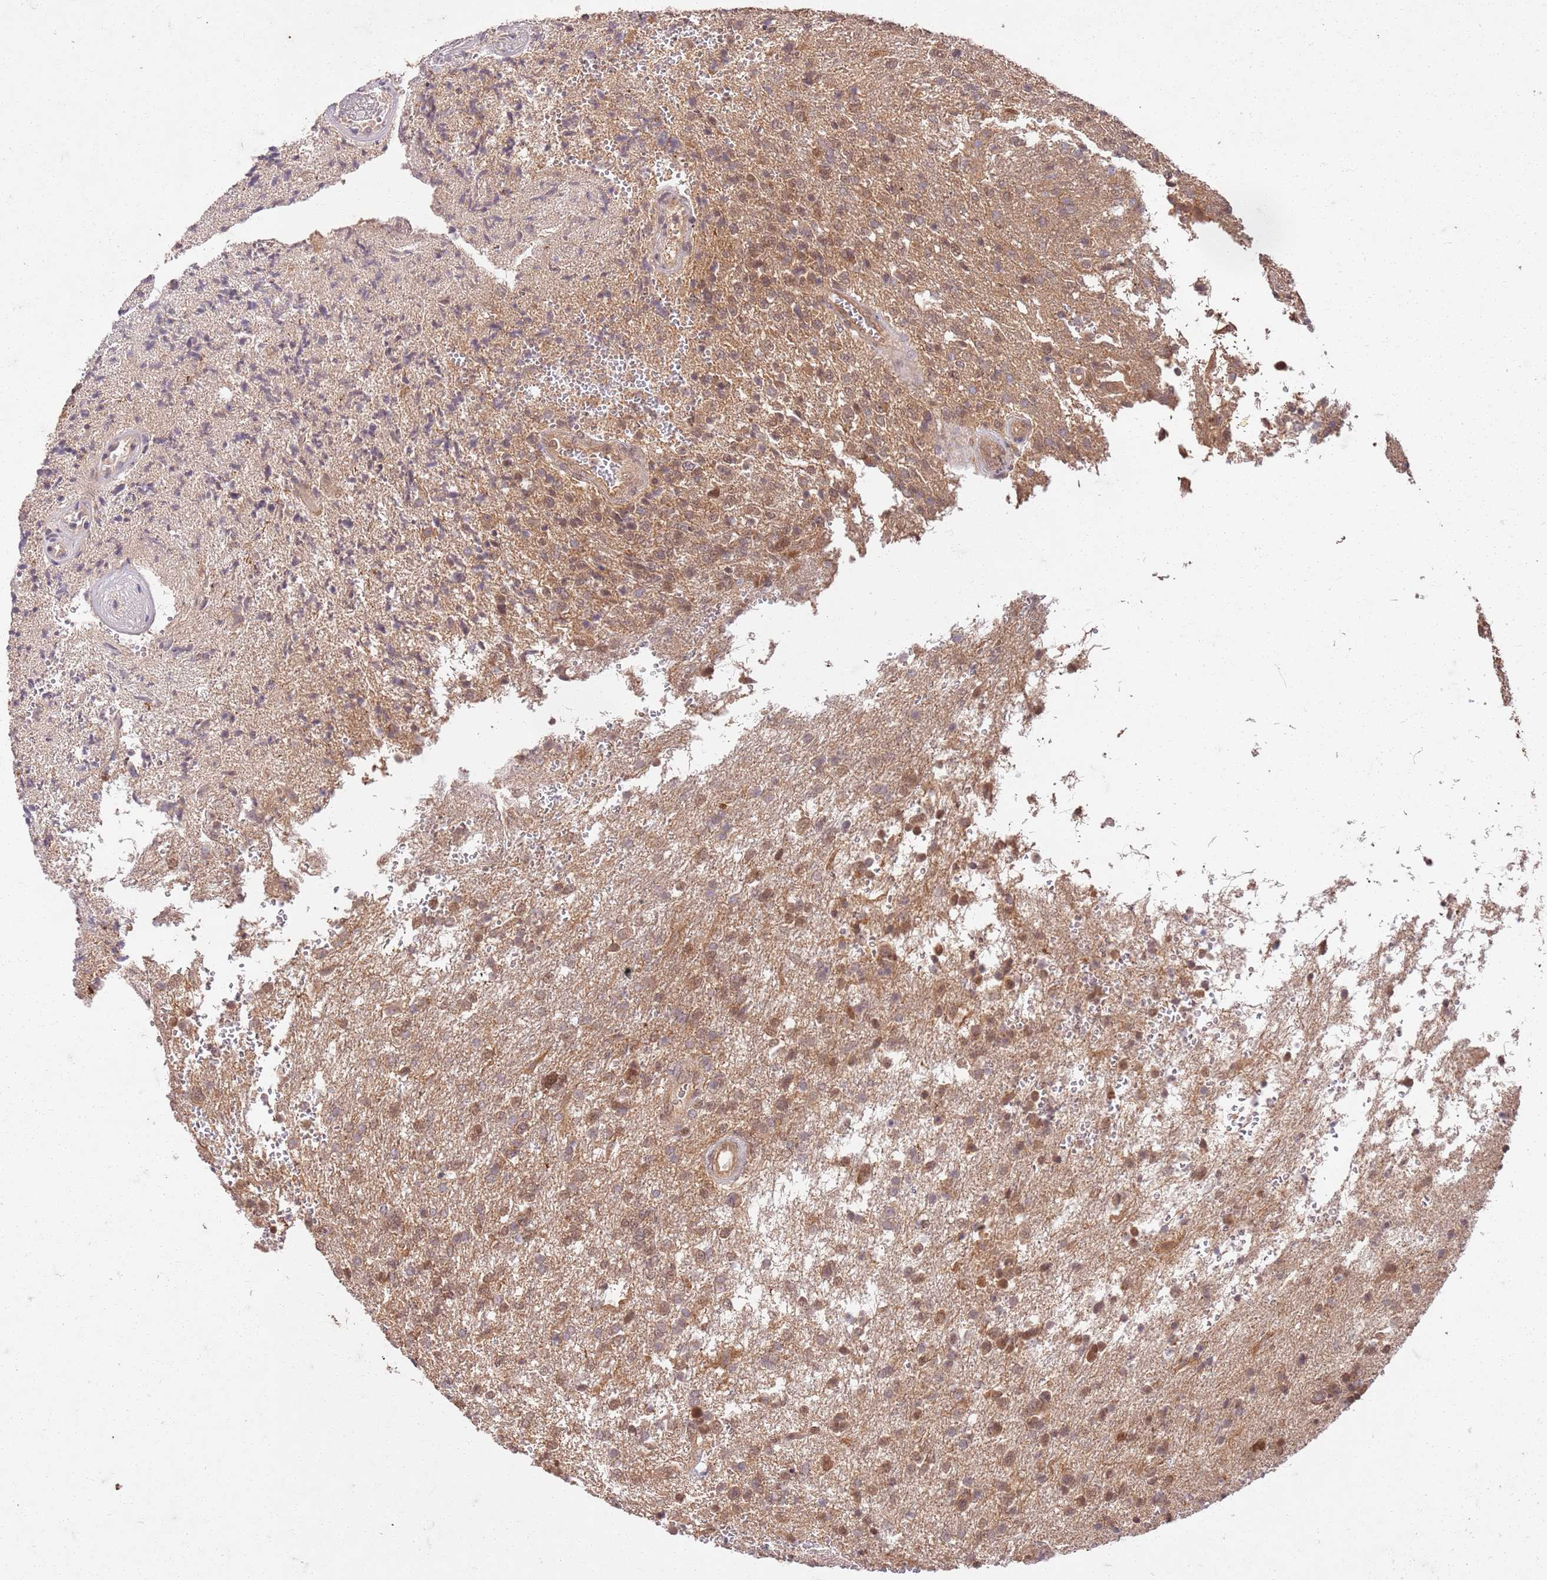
{"staining": {"intensity": "moderate", "quantity": ">75%", "location": "cytoplasmic/membranous,nuclear"}, "tissue": "glioma", "cell_type": "Tumor cells", "image_type": "cancer", "snomed": [{"axis": "morphology", "description": "Glioma, malignant, High grade"}, {"axis": "topography", "description": "Brain"}], "caption": "Glioma stained with a protein marker displays moderate staining in tumor cells.", "gene": "UBE3A", "patient": {"sex": "male", "age": 56}}